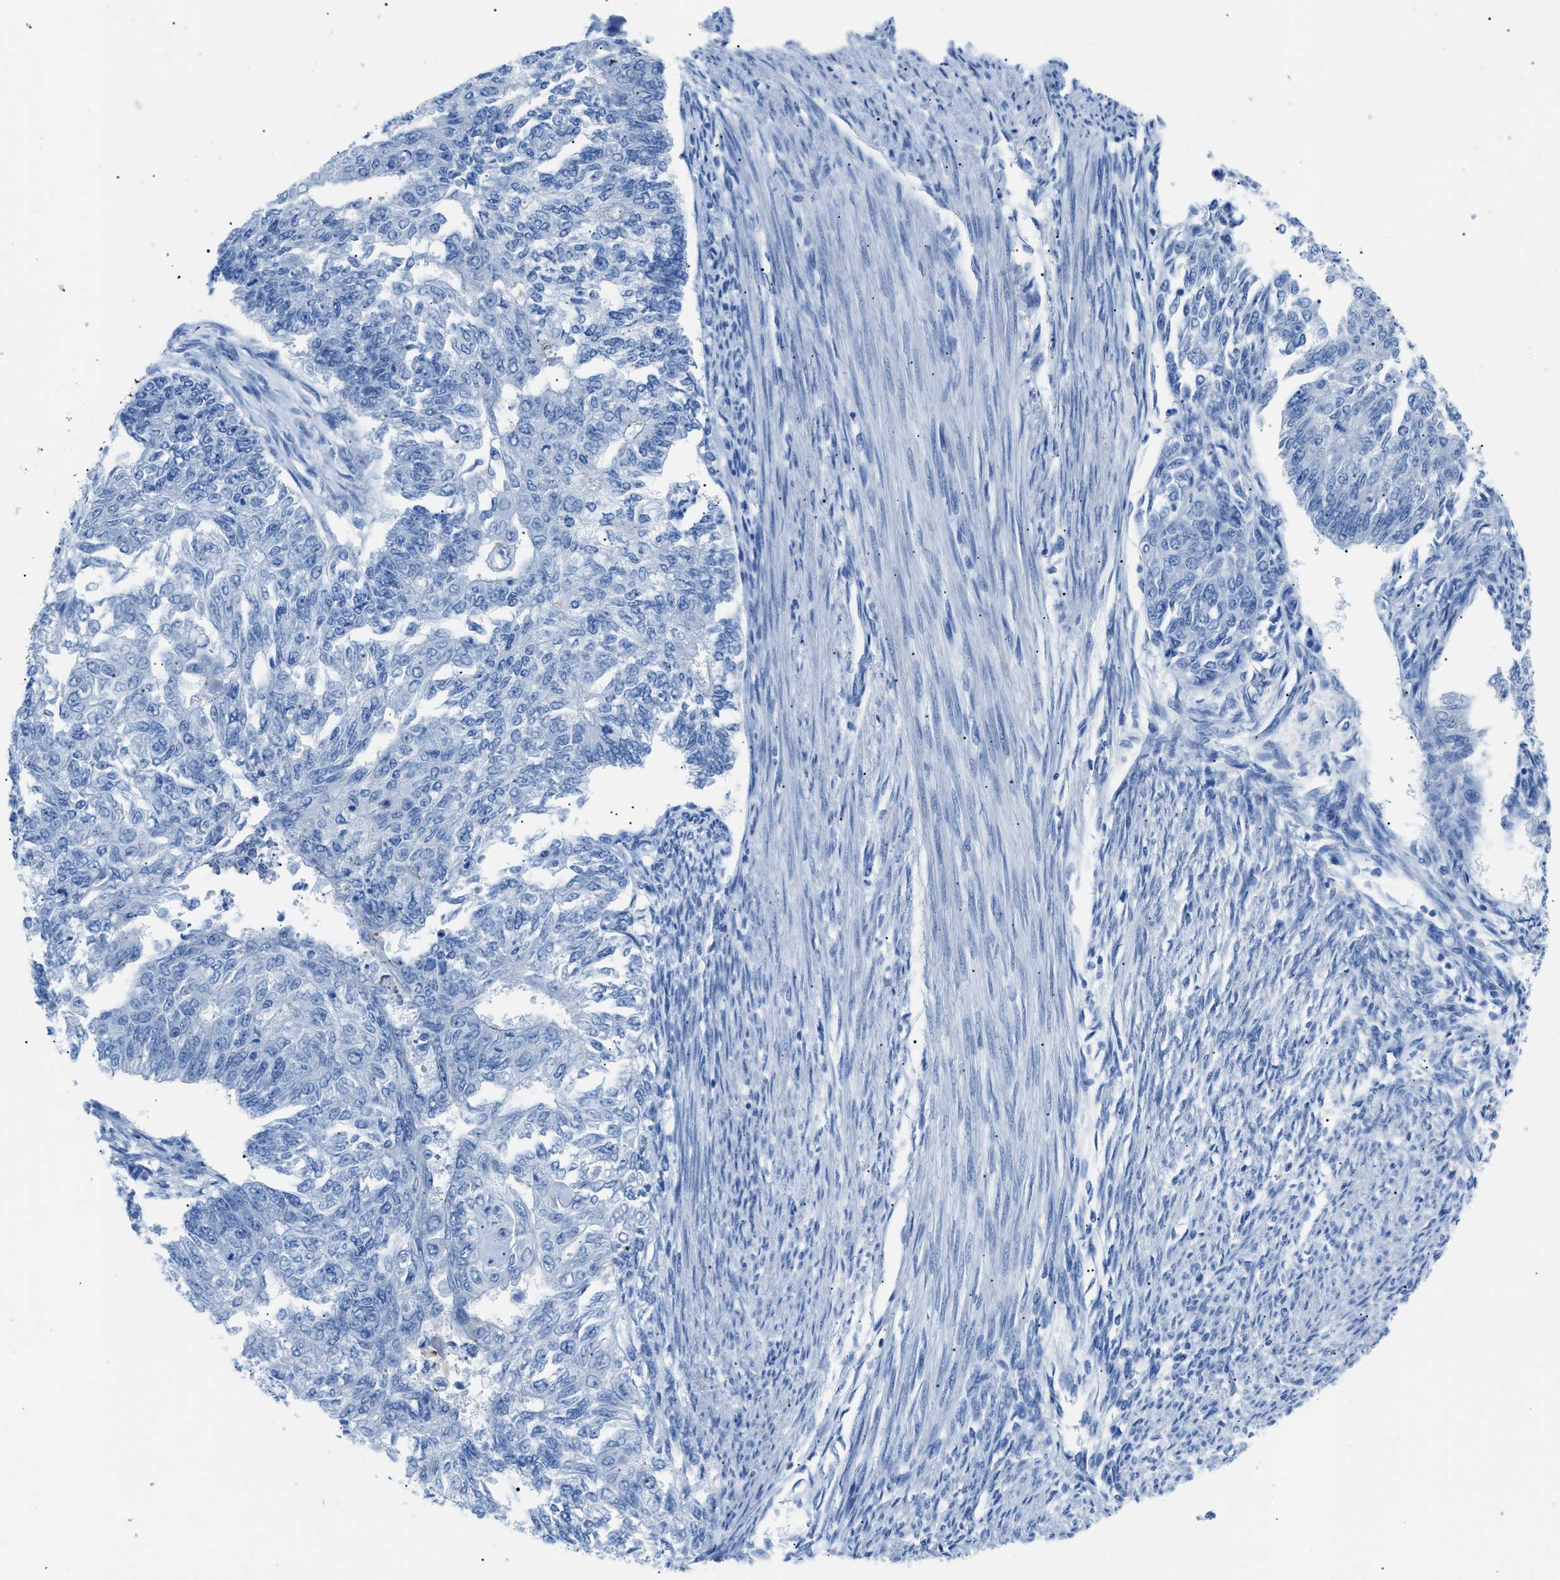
{"staining": {"intensity": "negative", "quantity": "none", "location": "none"}, "tissue": "endometrial cancer", "cell_type": "Tumor cells", "image_type": "cancer", "snomed": [{"axis": "morphology", "description": "Adenocarcinoma, NOS"}, {"axis": "topography", "description": "Endometrium"}], "caption": "Histopathology image shows no protein expression in tumor cells of endometrial adenocarcinoma tissue.", "gene": "ZDHHC24", "patient": {"sex": "female", "age": 32}}